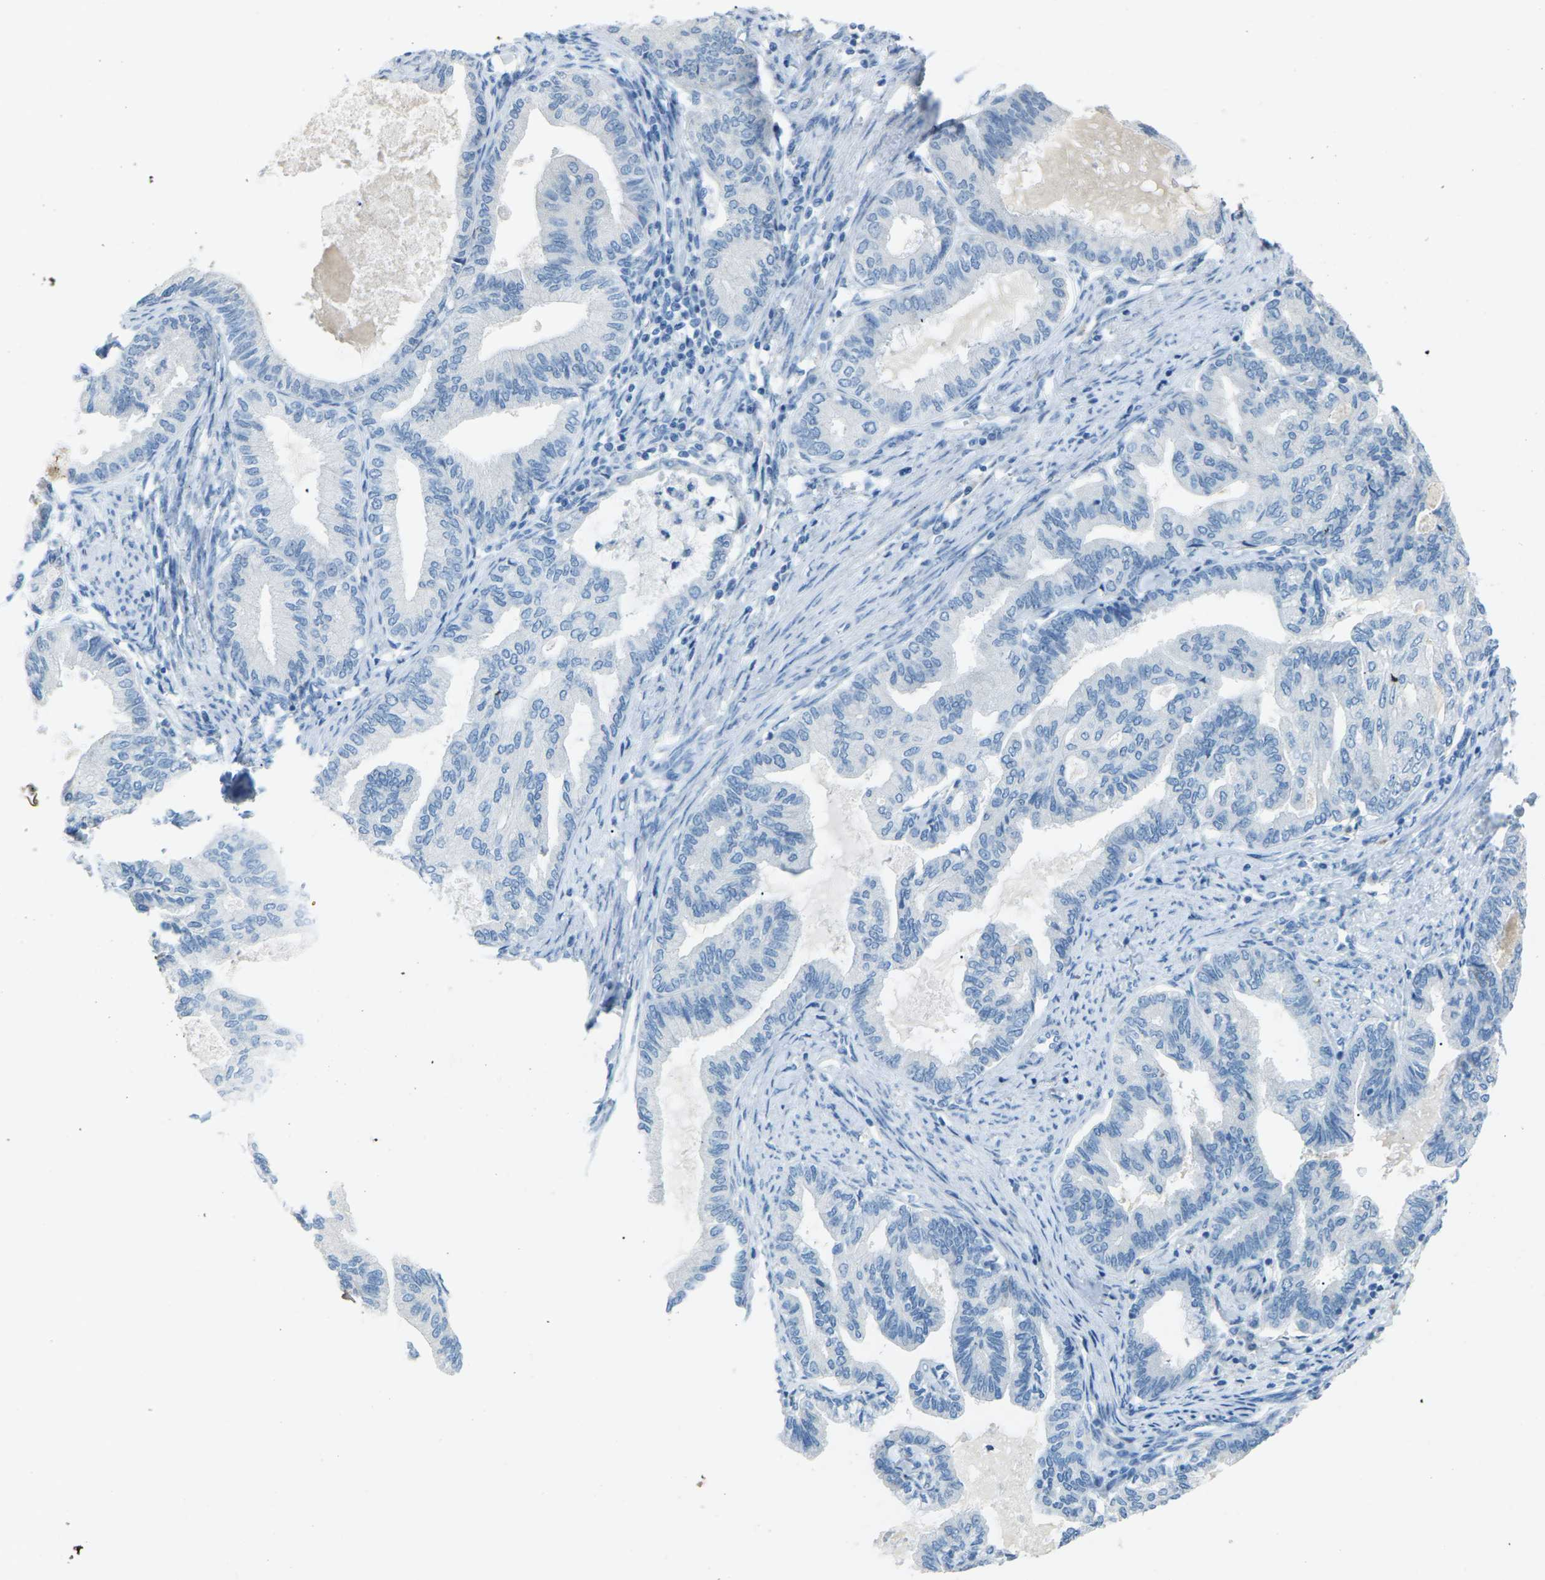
{"staining": {"intensity": "negative", "quantity": "none", "location": "none"}, "tissue": "endometrial cancer", "cell_type": "Tumor cells", "image_type": "cancer", "snomed": [{"axis": "morphology", "description": "Adenocarcinoma, NOS"}, {"axis": "topography", "description": "Endometrium"}], "caption": "DAB (3,3'-diaminobenzidine) immunohistochemical staining of human endometrial cancer (adenocarcinoma) exhibits no significant expression in tumor cells.", "gene": "CDH16", "patient": {"sex": "female", "age": 86}}